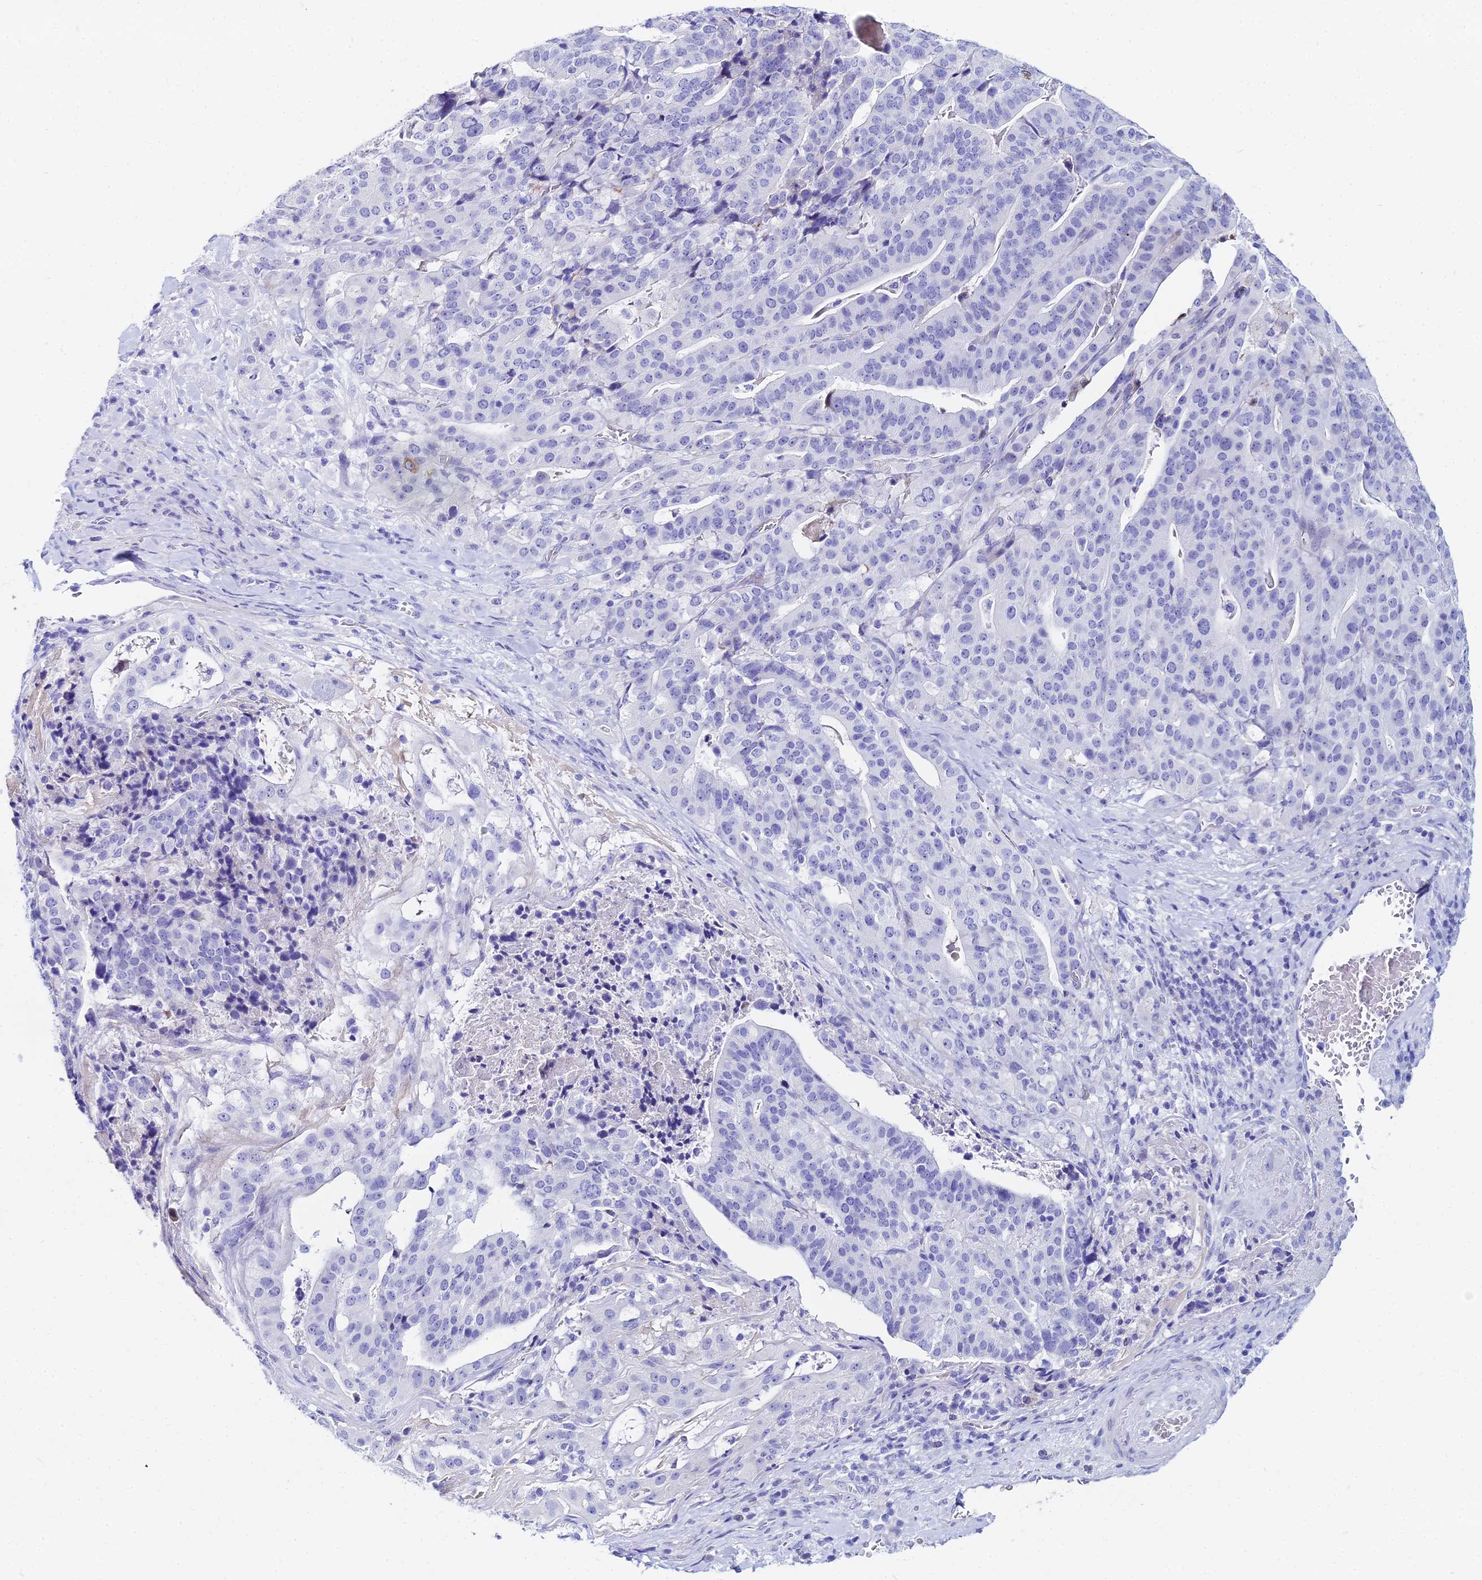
{"staining": {"intensity": "negative", "quantity": "none", "location": "none"}, "tissue": "stomach cancer", "cell_type": "Tumor cells", "image_type": "cancer", "snomed": [{"axis": "morphology", "description": "Adenocarcinoma, NOS"}, {"axis": "topography", "description": "Stomach"}], "caption": "Immunohistochemistry of human stomach cancer displays no staining in tumor cells.", "gene": "HSPA1L", "patient": {"sex": "male", "age": 48}}